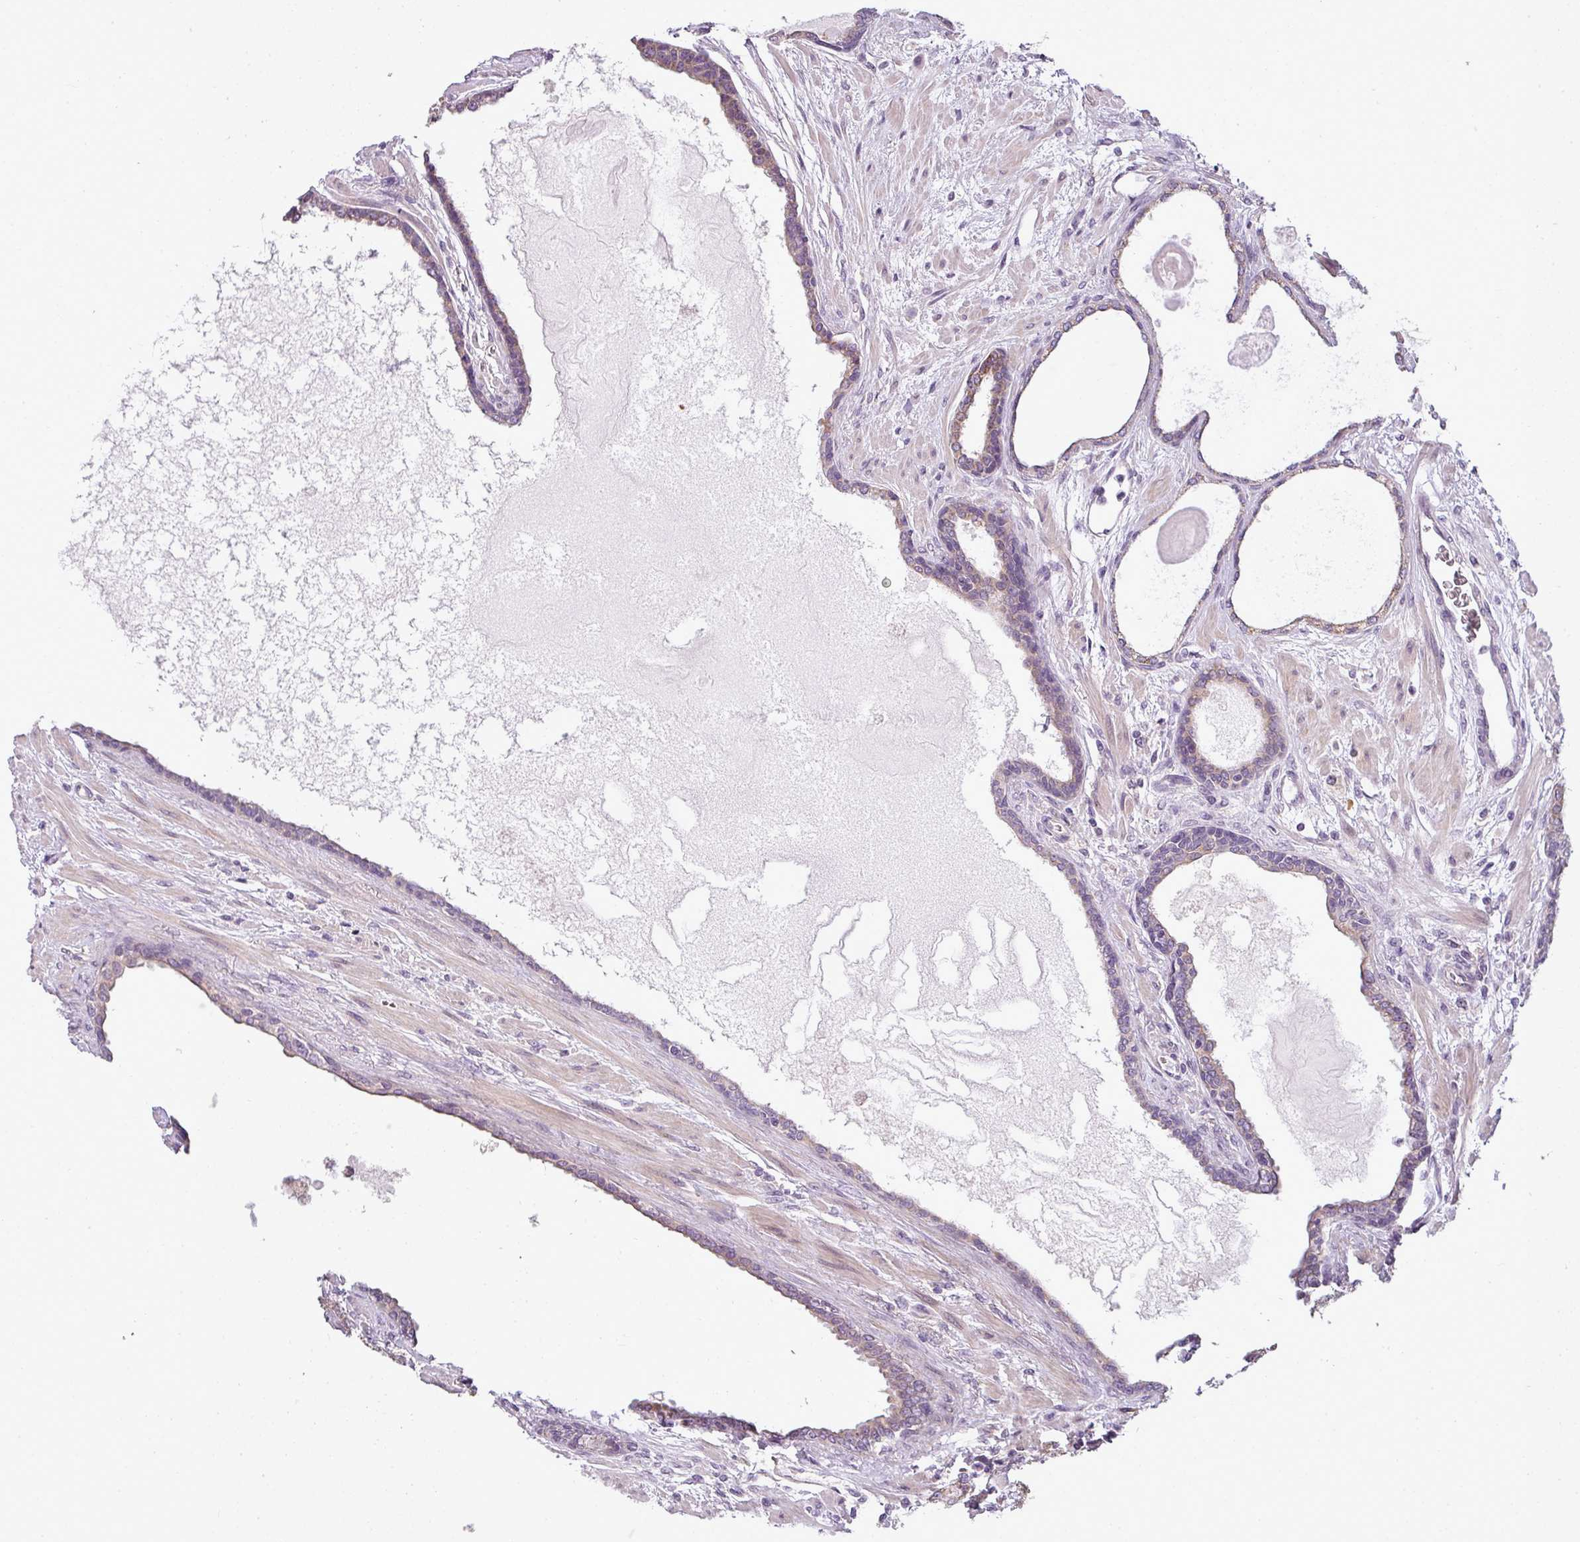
{"staining": {"intensity": "weak", "quantity": "25%-75%", "location": "cytoplasmic/membranous"}, "tissue": "prostate cancer", "cell_type": "Tumor cells", "image_type": "cancer", "snomed": [{"axis": "morphology", "description": "Adenocarcinoma, High grade"}, {"axis": "topography", "description": "Prostate"}], "caption": "The photomicrograph demonstrates immunohistochemical staining of prostate cancer. There is weak cytoplasmic/membranous expression is identified in approximately 25%-75% of tumor cells.", "gene": "LY75", "patient": {"sex": "male", "age": 68}}